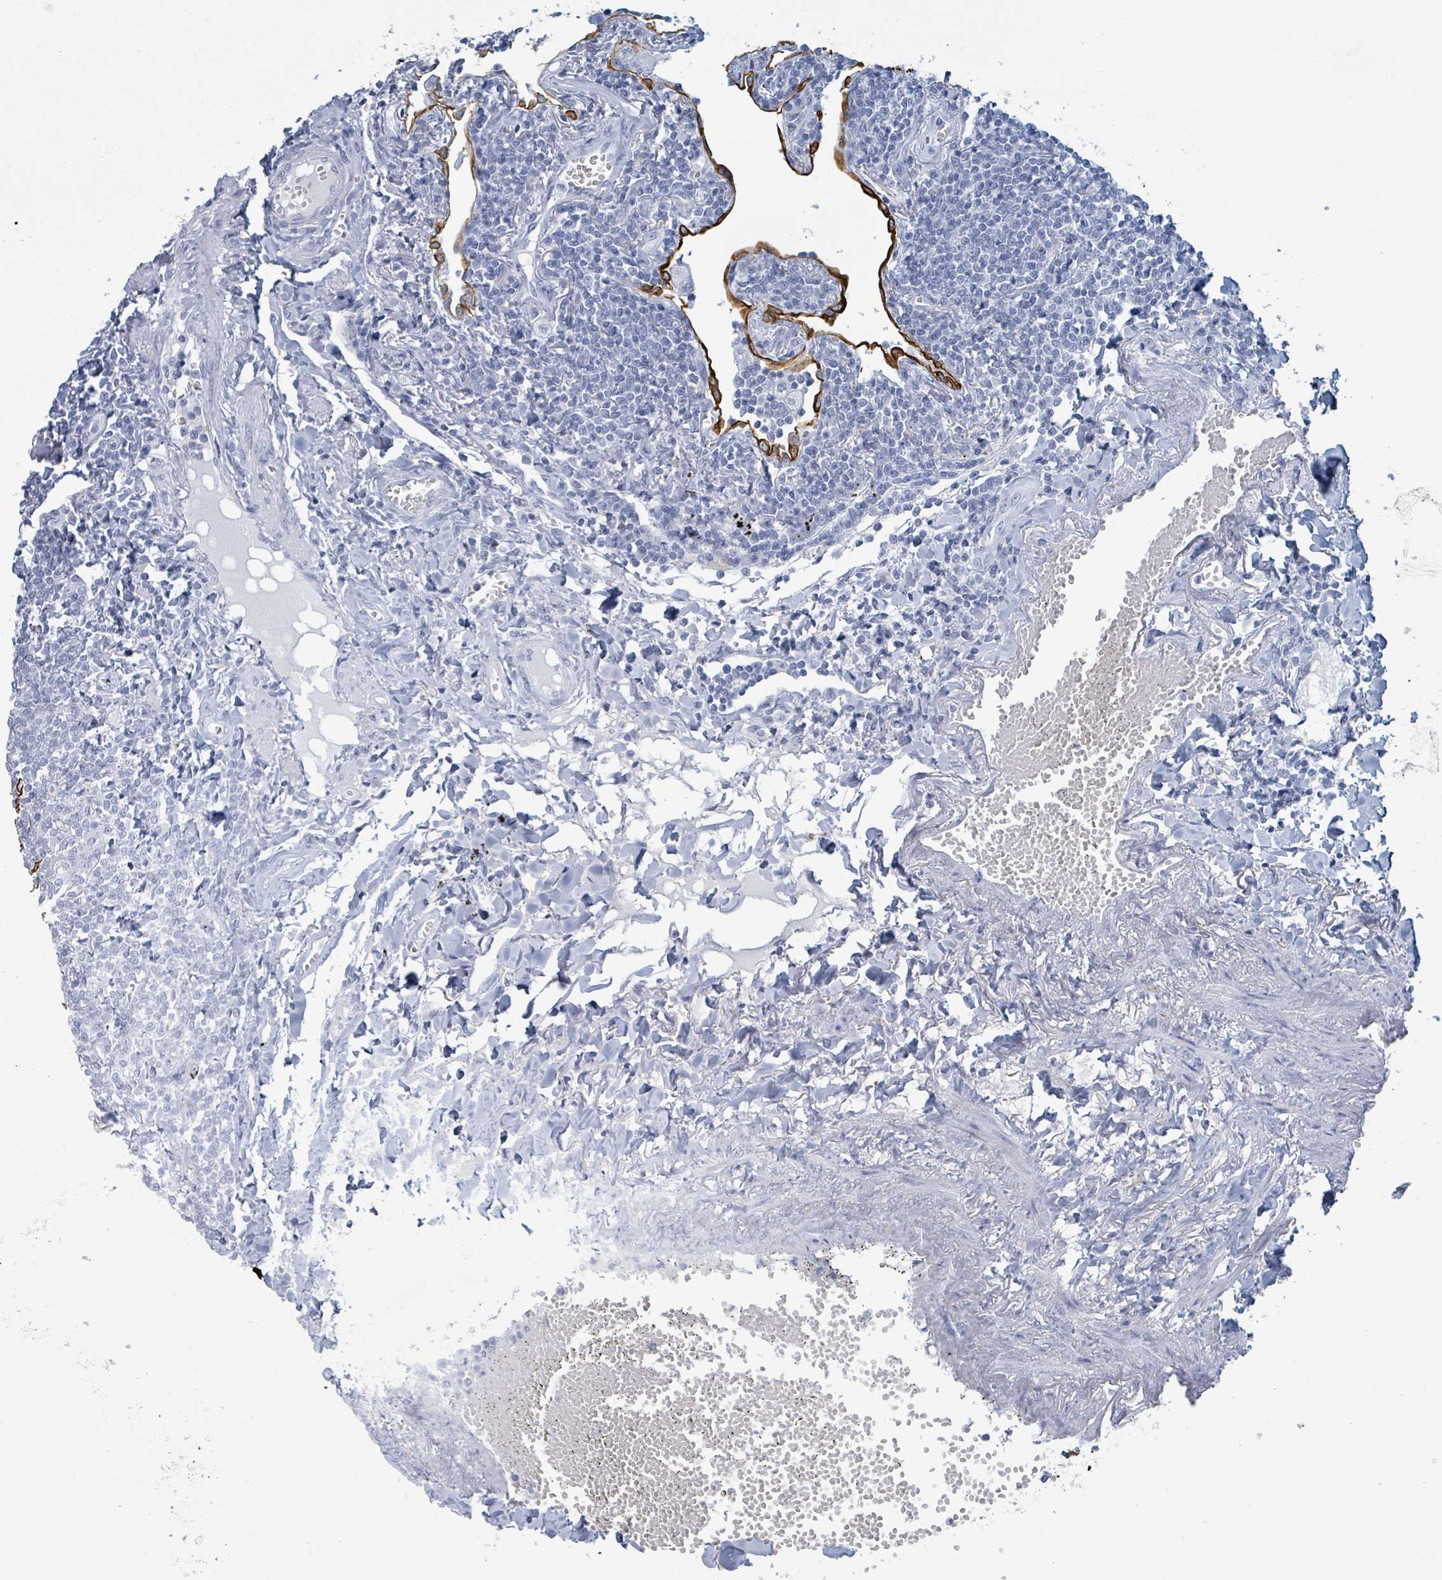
{"staining": {"intensity": "negative", "quantity": "none", "location": "none"}, "tissue": "lymphoma", "cell_type": "Tumor cells", "image_type": "cancer", "snomed": [{"axis": "morphology", "description": "Malignant lymphoma, non-Hodgkin's type, Low grade"}, {"axis": "topography", "description": "Lung"}], "caption": "Immunohistochemistry (IHC) photomicrograph of human lymphoma stained for a protein (brown), which exhibits no positivity in tumor cells.", "gene": "KRT8", "patient": {"sex": "female", "age": 71}}